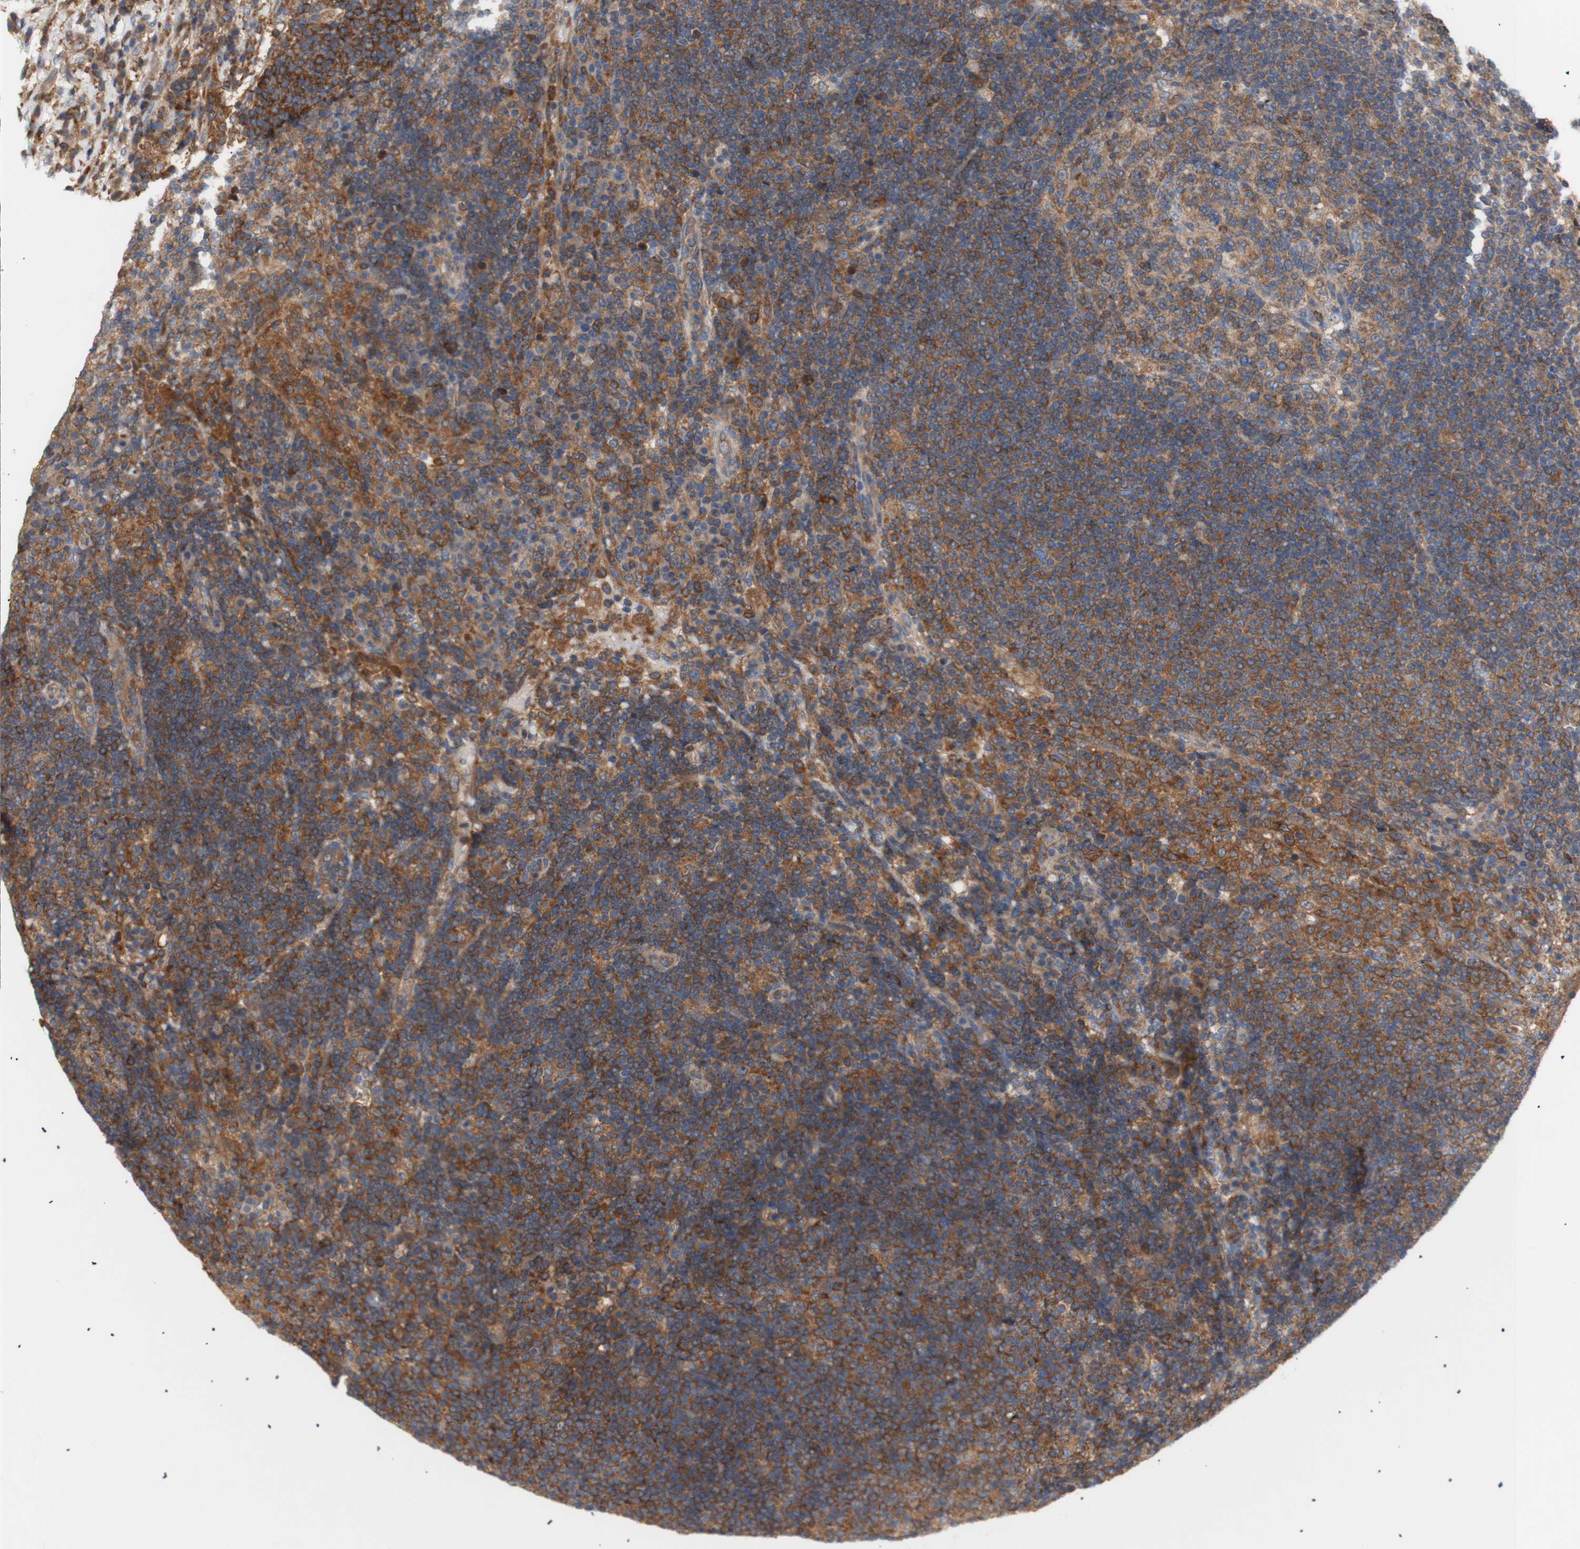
{"staining": {"intensity": "moderate", "quantity": ">75%", "location": "cytoplasmic/membranous"}, "tissue": "lymph node", "cell_type": "Germinal center cells", "image_type": "normal", "snomed": [{"axis": "morphology", "description": "Normal tissue, NOS"}, {"axis": "topography", "description": "Lymph node"}], "caption": "Lymph node stained with IHC demonstrates moderate cytoplasmic/membranous expression in about >75% of germinal center cells.", "gene": "IKBKG", "patient": {"sex": "female", "age": 53}}